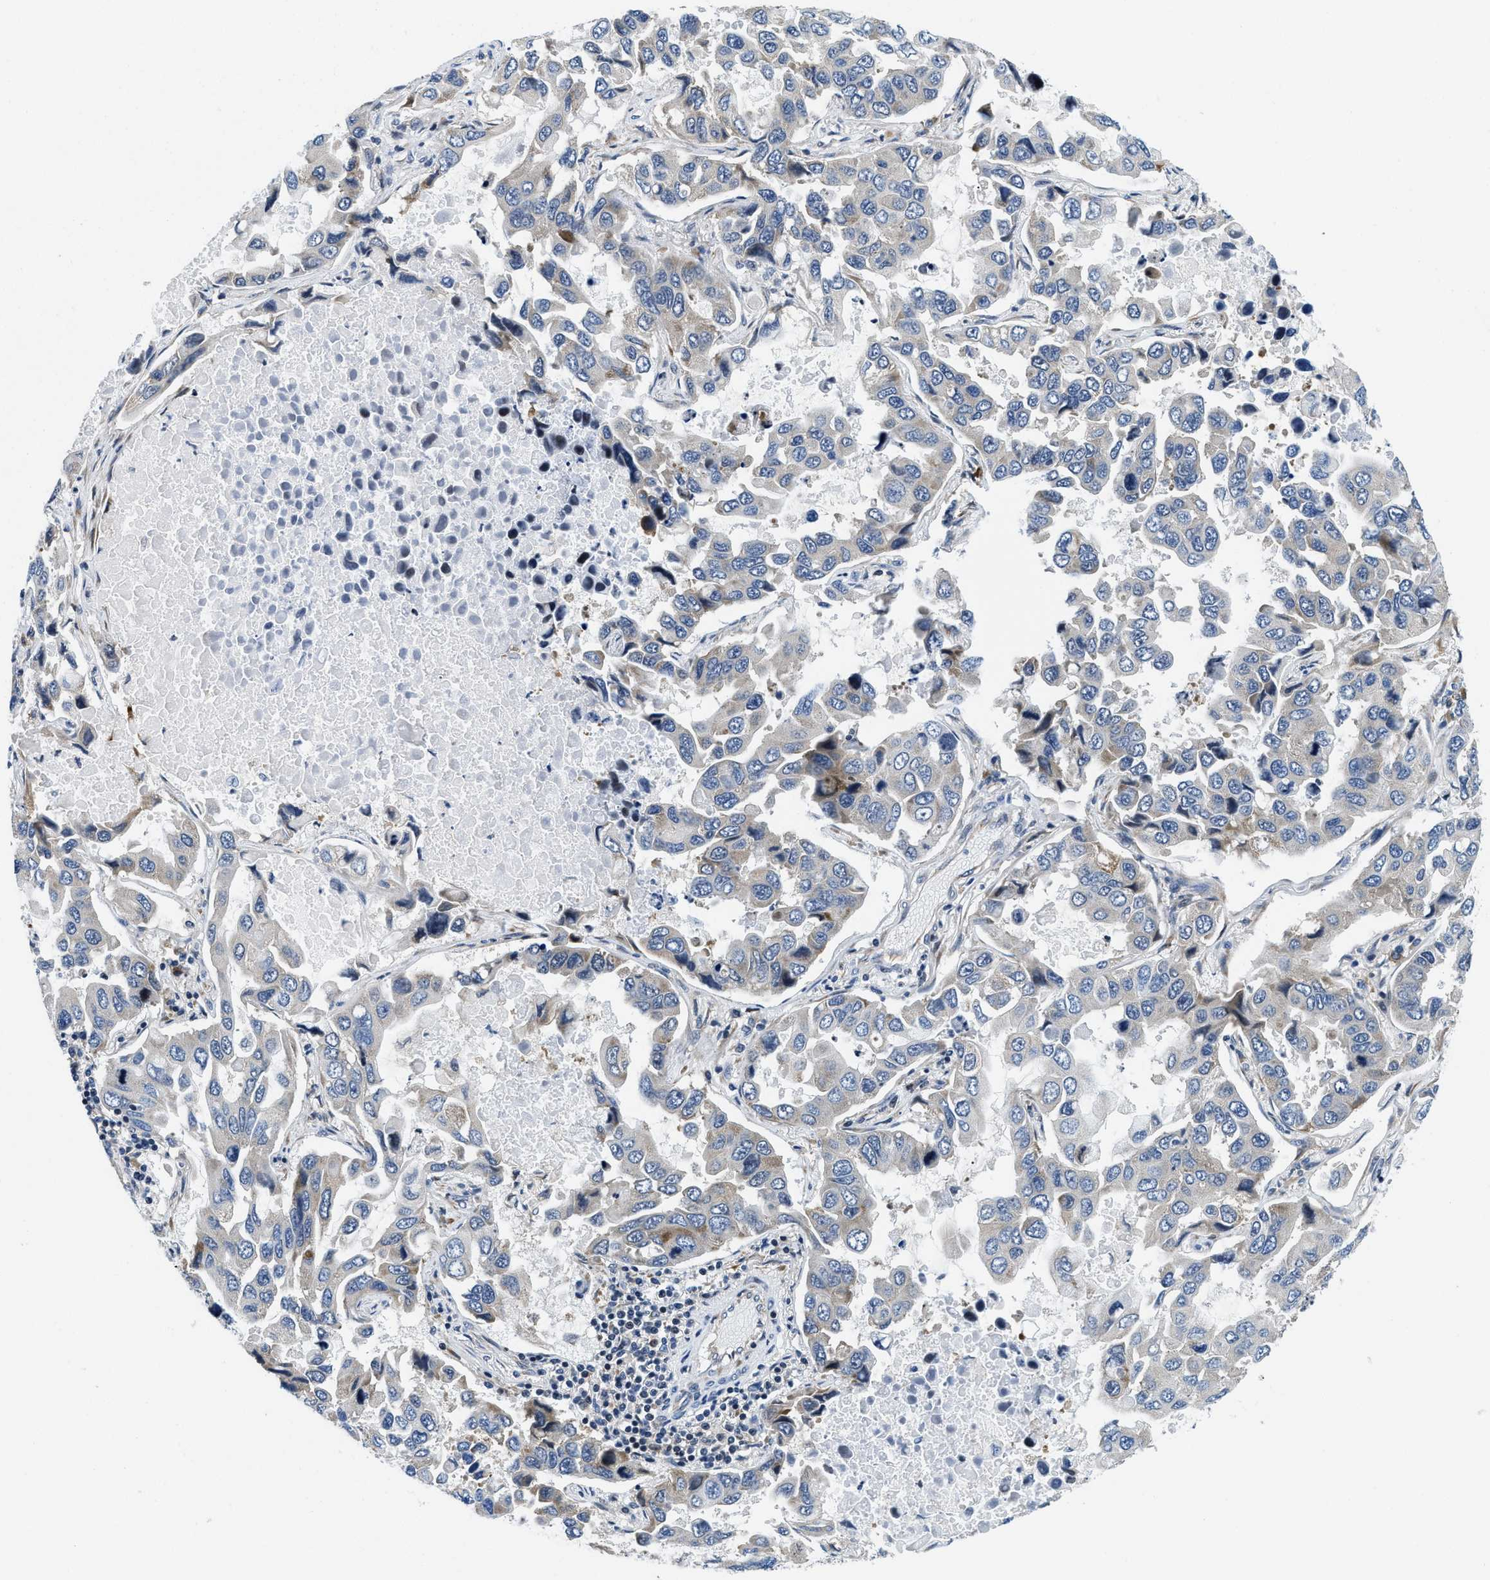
{"staining": {"intensity": "weak", "quantity": "<25%", "location": "cytoplasmic/membranous"}, "tissue": "lung cancer", "cell_type": "Tumor cells", "image_type": "cancer", "snomed": [{"axis": "morphology", "description": "Adenocarcinoma, NOS"}, {"axis": "topography", "description": "Lung"}], "caption": "Adenocarcinoma (lung) stained for a protein using immunohistochemistry demonstrates no positivity tumor cells.", "gene": "IKBKE", "patient": {"sex": "male", "age": 64}}